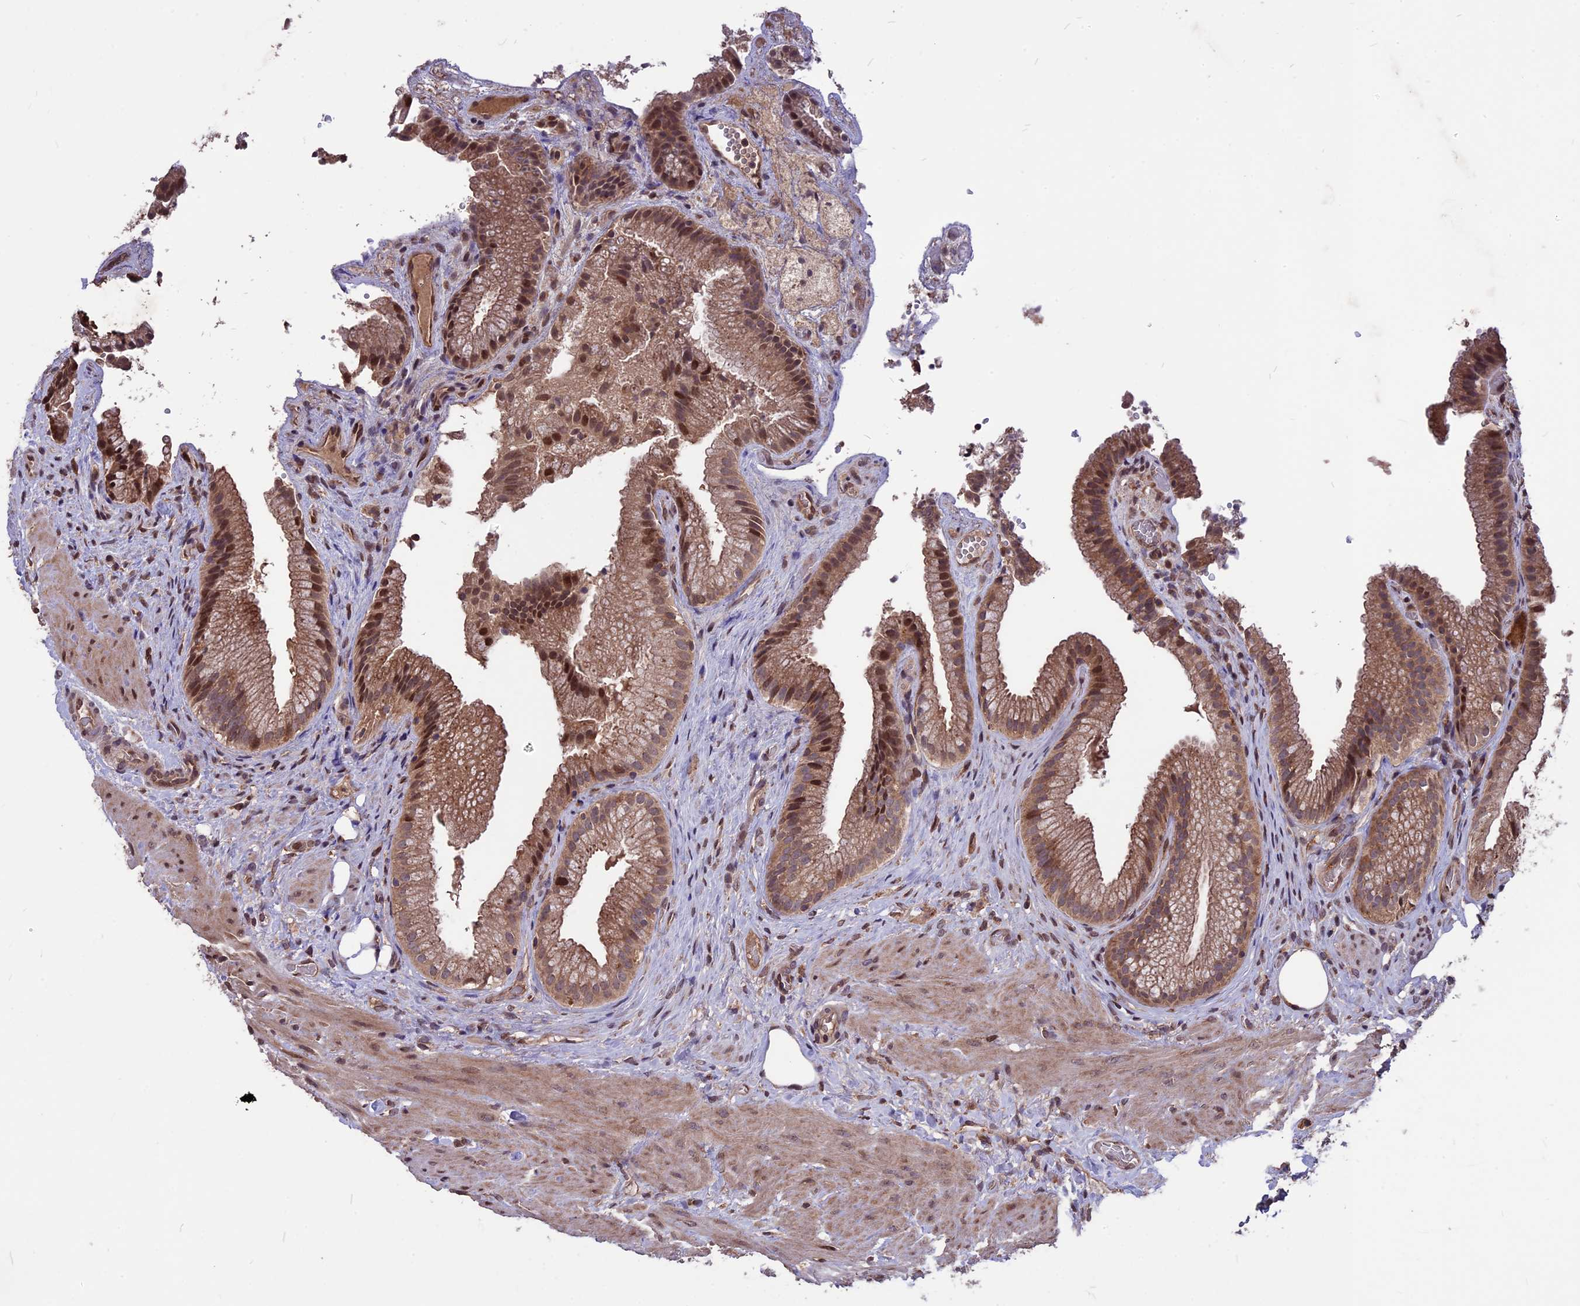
{"staining": {"intensity": "moderate", "quantity": ">75%", "location": "cytoplasmic/membranous,nuclear"}, "tissue": "gallbladder", "cell_type": "Glandular cells", "image_type": "normal", "snomed": [{"axis": "morphology", "description": "Normal tissue, NOS"}, {"axis": "morphology", "description": "Inflammation, NOS"}, {"axis": "topography", "description": "Gallbladder"}], "caption": "A brown stain highlights moderate cytoplasmic/membranous,nuclear expression of a protein in glandular cells of normal gallbladder. Nuclei are stained in blue.", "gene": "ZNF598", "patient": {"sex": "male", "age": 51}}